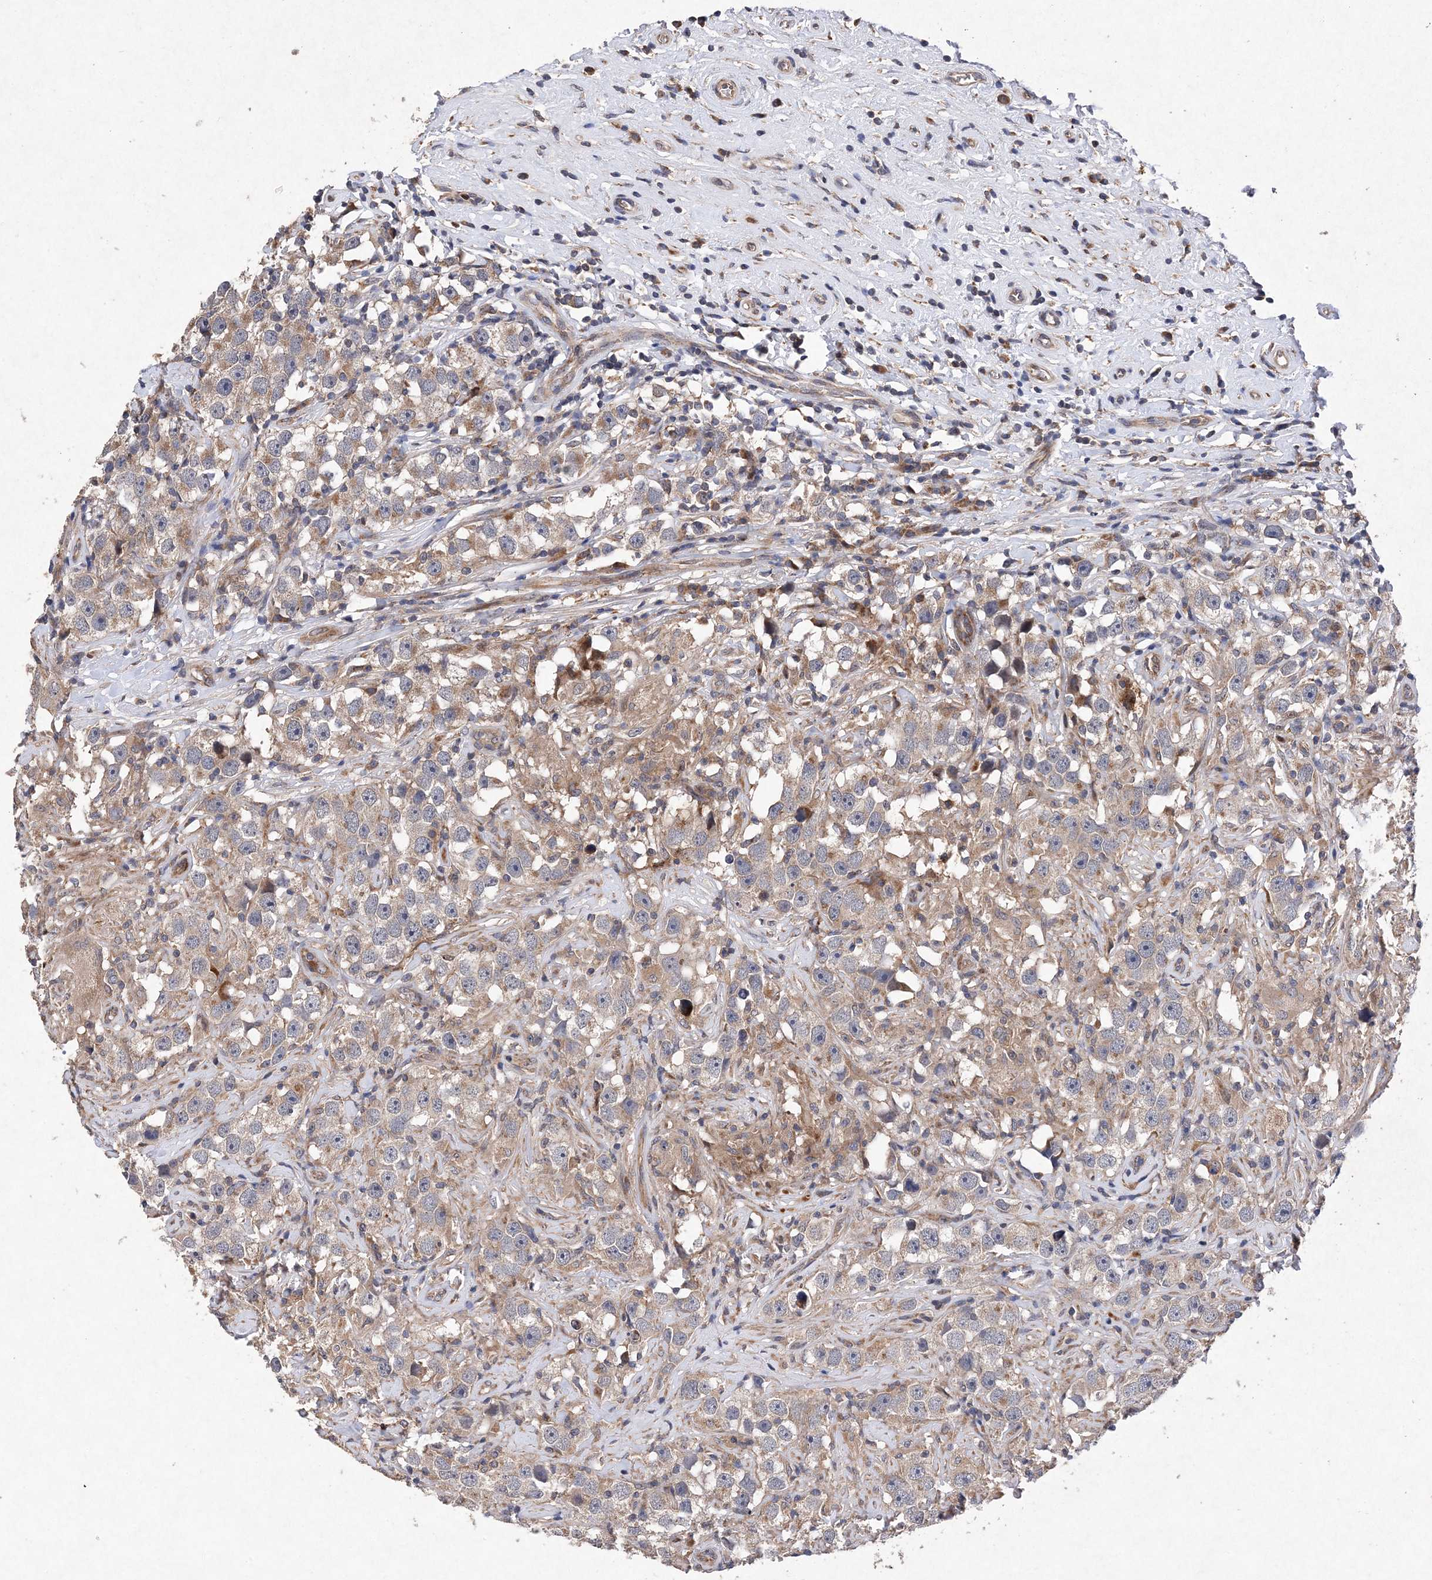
{"staining": {"intensity": "weak", "quantity": "<25%", "location": "cytoplasmic/membranous"}, "tissue": "testis cancer", "cell_type": "Tumor cells", "image_type": "cancer", "snomed": [{"axis": "morphology", "description": "Seminoma, NOS"}, {"axis": "topography", "description": "Testis"}], "caption": "DAB immunohistochemical staining of testis cancer shows no significant expression in tumor cells. (DAB immunohistochemistry (IHC), high magnification).", "gene": "PROSER1", "patient": {"sex": "male", "age": 49}}